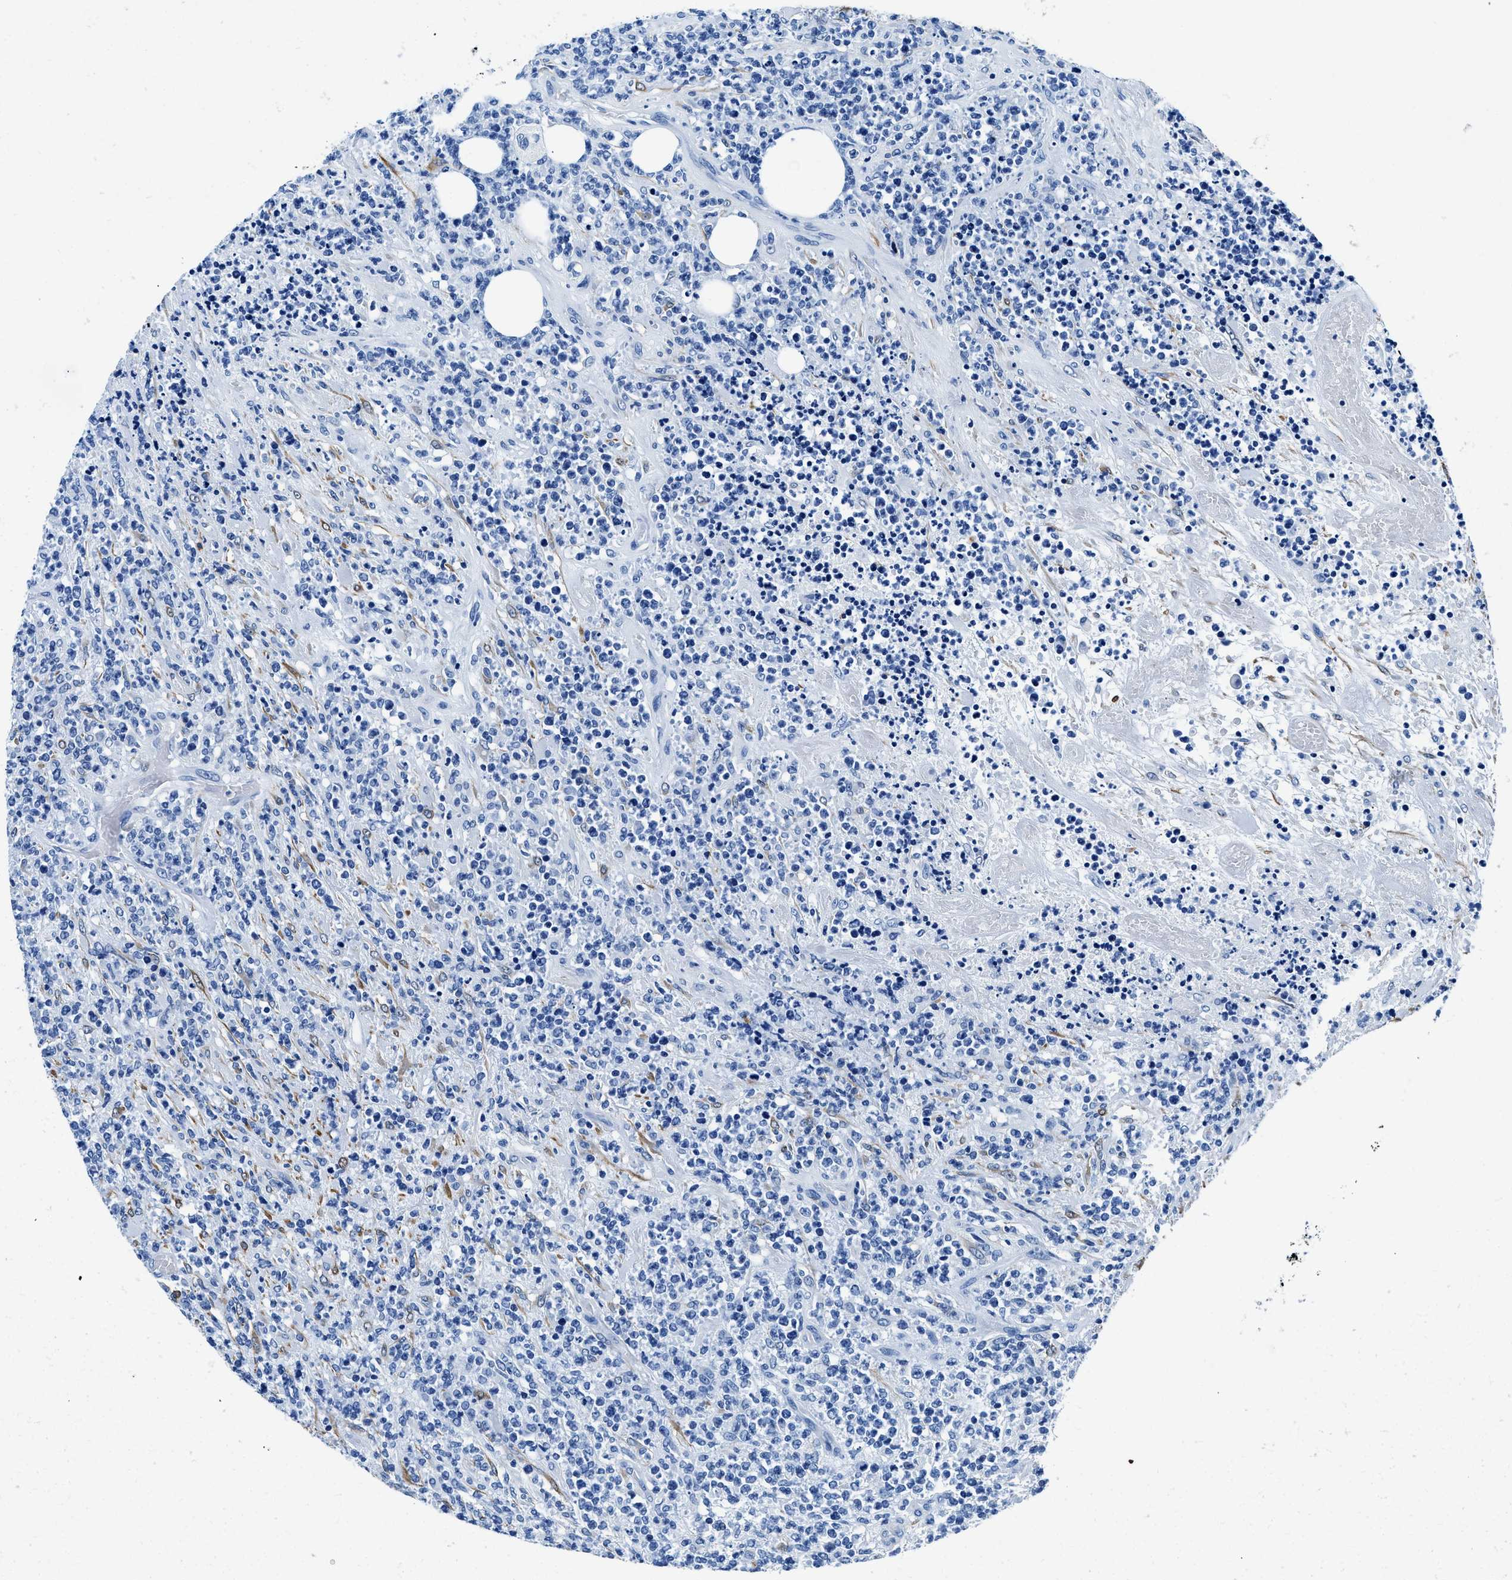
{"staining": {"intensity": "negative", "quantity": "none", "location": "none"}, "tissue": "lymphoma", "cell_type": "Tumor cells", "image_type": "cancer", "snomed": [{"axis": "morphology", "description": "Malignant lymphoma, non-Hodgkin's type, High grade"}, {"axis": "topography", "description": "Soft tissue"}], "caption": "Tumor cells are negative for protein expression in human lymphoma.", "gene": "TEX261", "patient": {"sex": "male", "age": 18}}